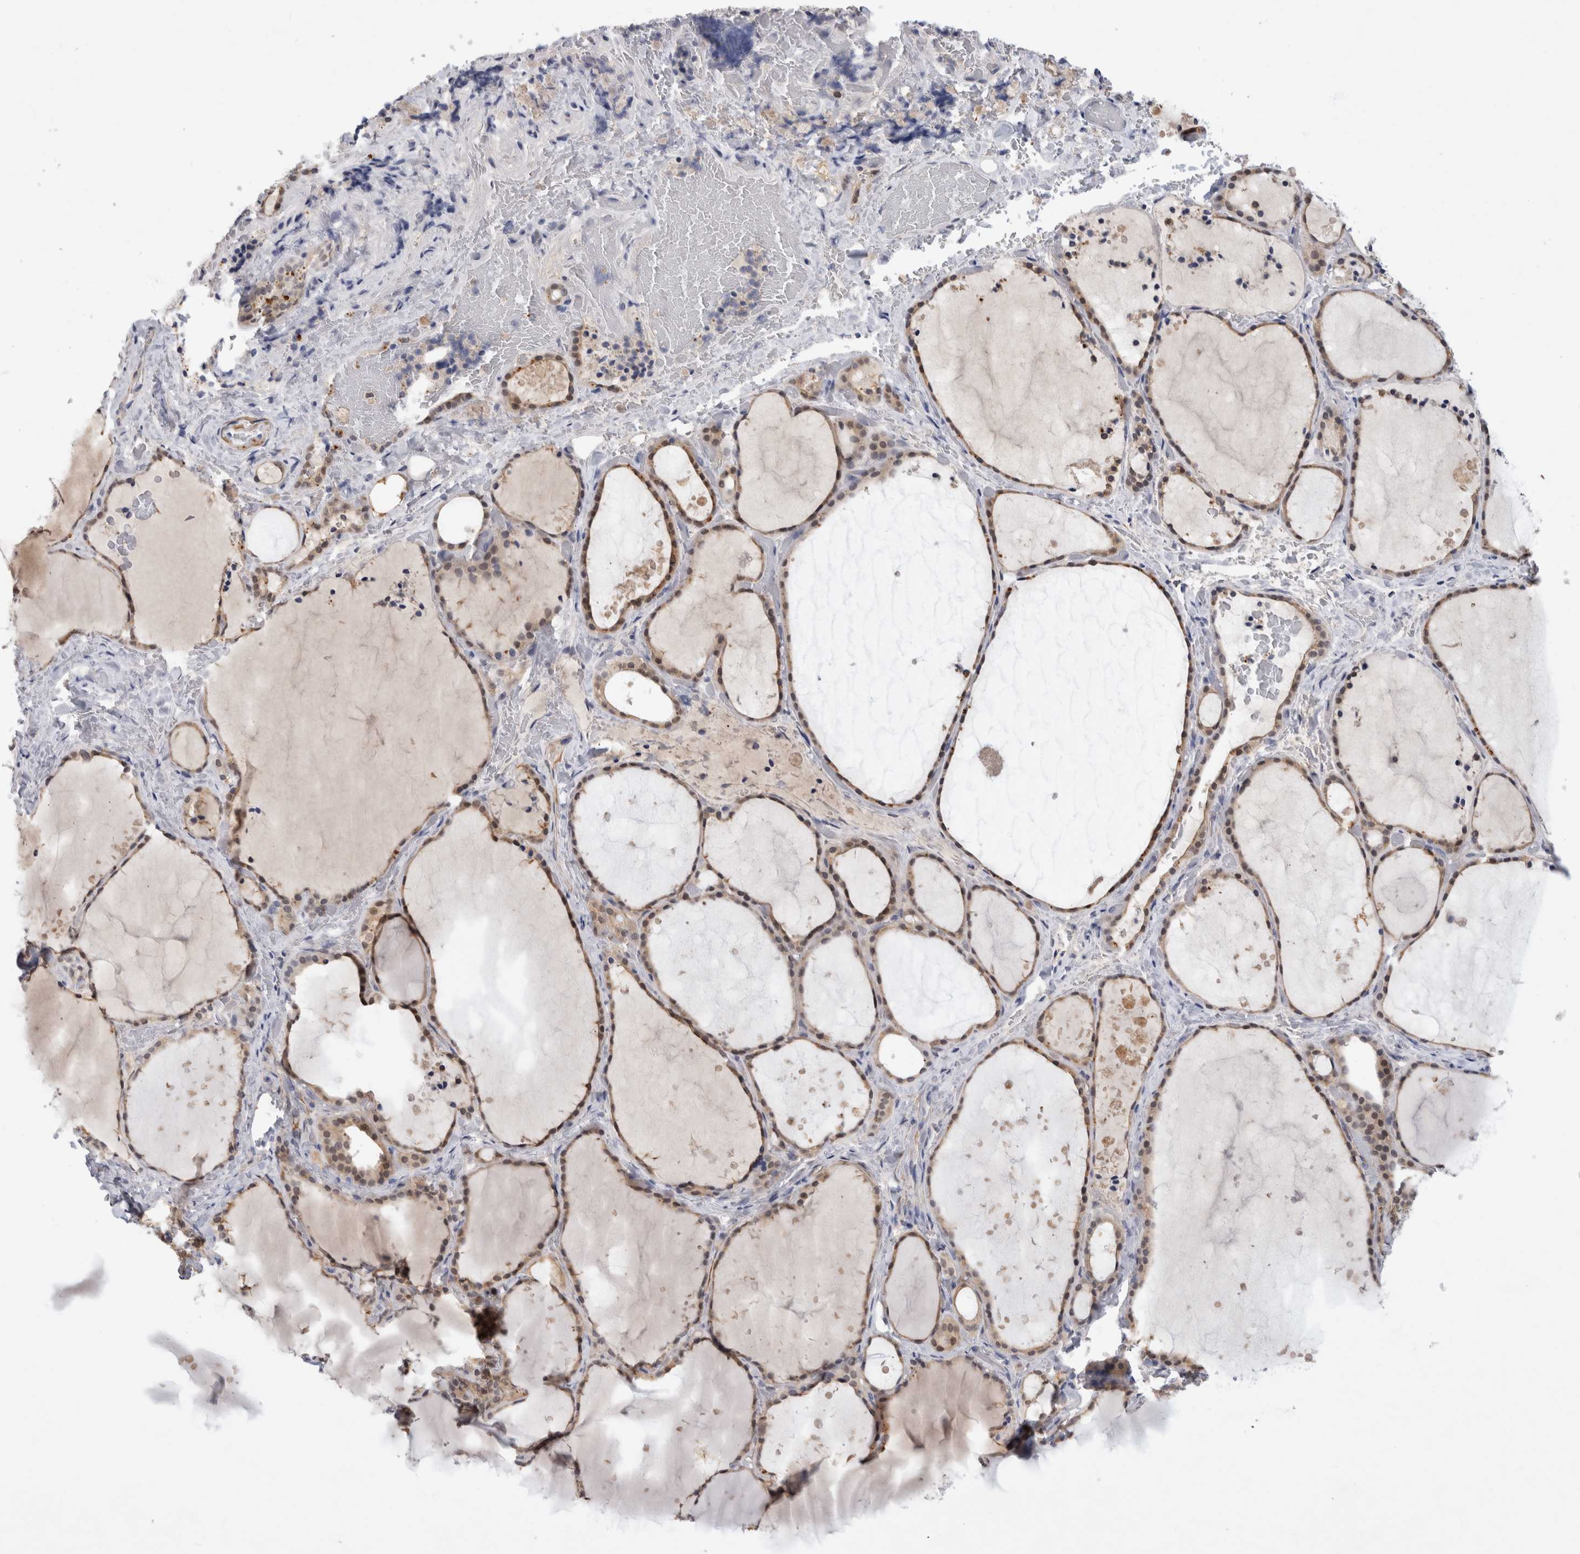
{"staining": {"intensity": "weak", "quantity": ">75%", "location": "cytoplasmic/membranous"}, "tissue": "thyroid gland", "cell_type": "Glandular cells", "image_type": "normal", "snomed": [{"axis": "morphology", "description": "Normal tissue, NOS"}, {"axis": "topography", "description": "Thyroid gland"}], "caption": "Benign thyroid gland was stained to show a protein in brown. There is low levels of weak cytoplasmic/membranous staining in about >75% of glandular cells. (Brightfield microscopy of DAB IHC at high magnification).", "gene": "PGM1", "patient": {"sex": "female", "age": 44}}